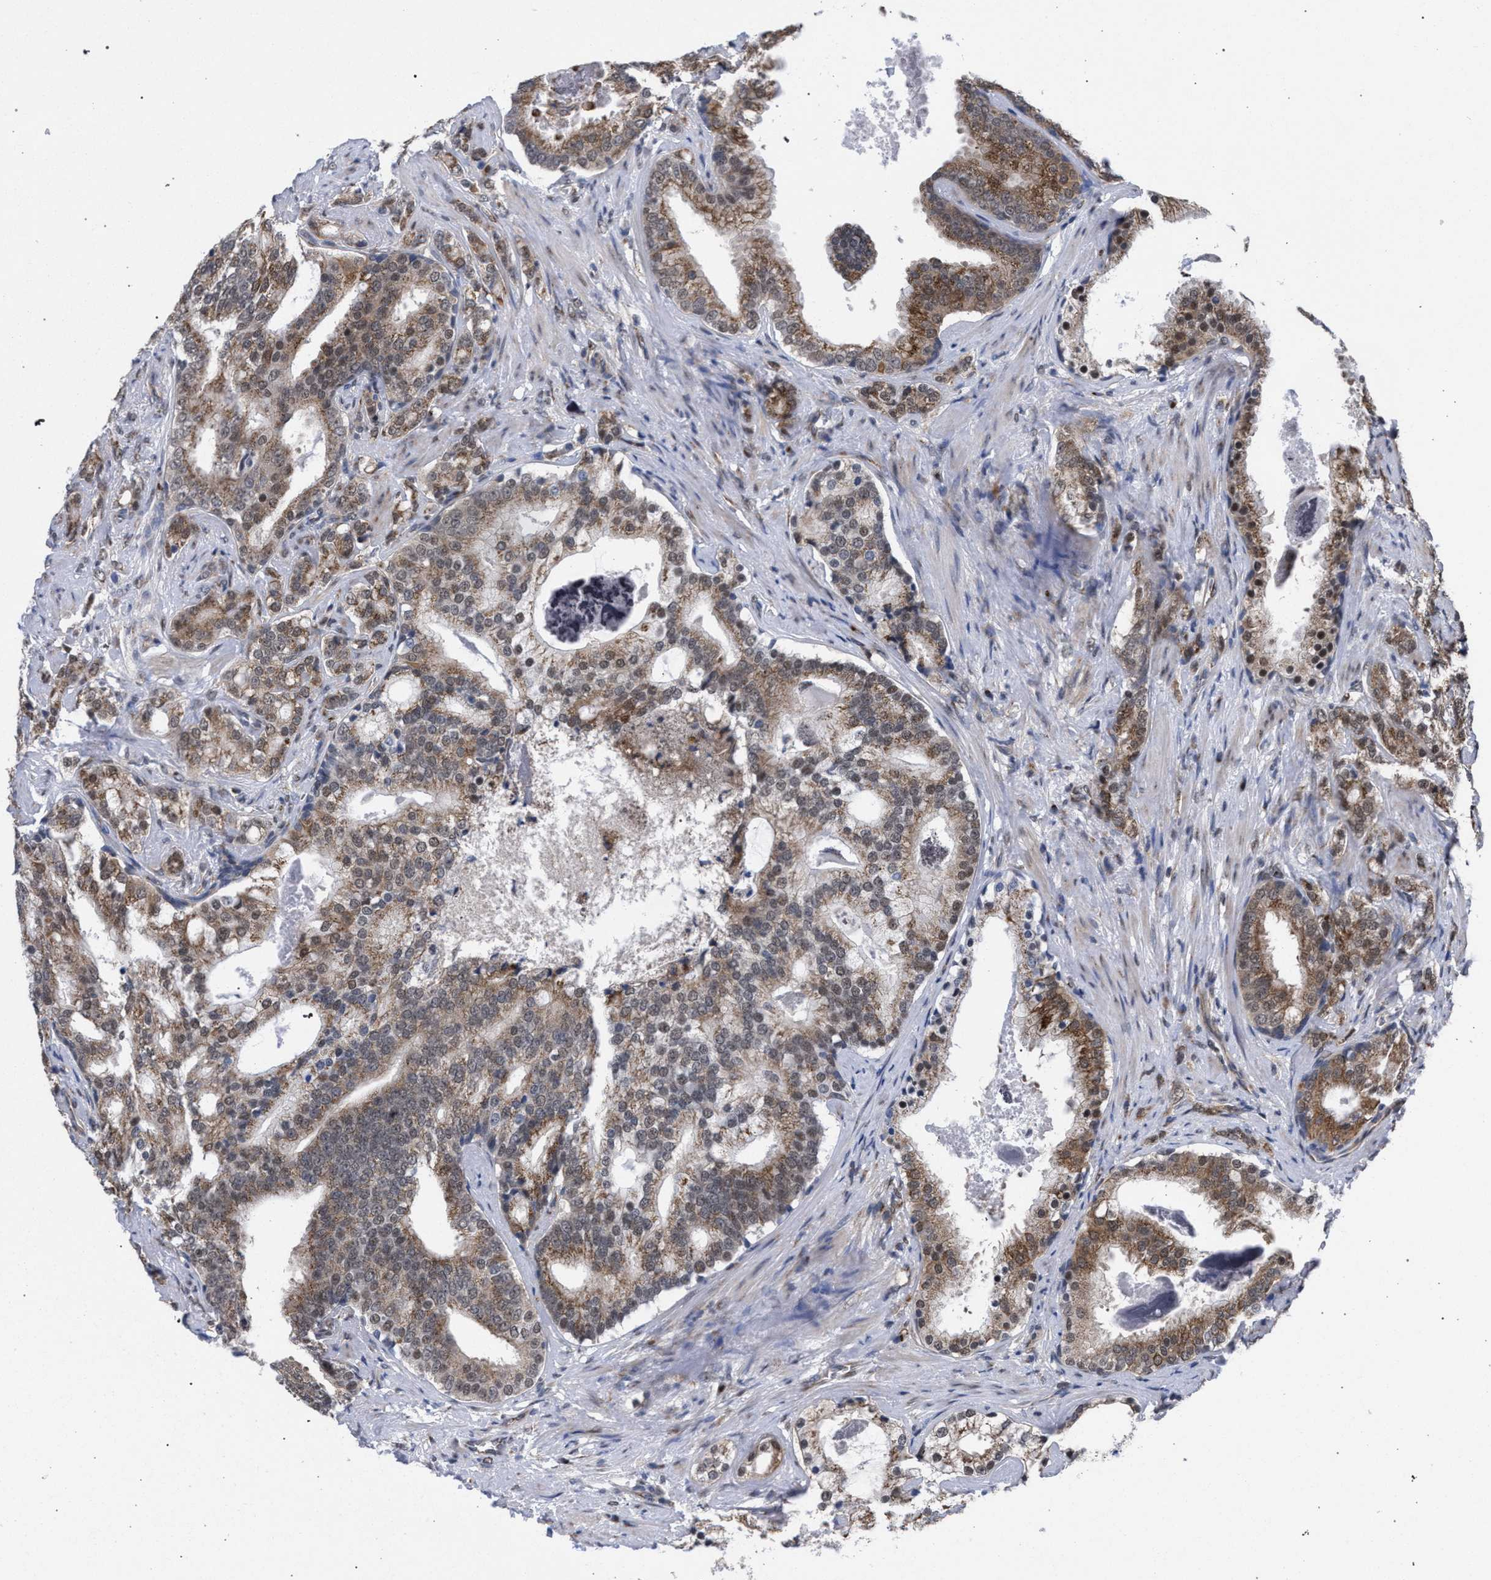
{"staining": {"intensity": "moderate", "quantity": ">75%", "location": "cytoplasmic/membranous"}, "tissue": "prostate cancer", "cell_type": "Tumor cells", "image_type": "cancer", "snomed": [{"axis": "morphology", "description": "Adenocarcinoma, Low grade"}, {"axis": "topography", "description": "Prostate"}], "caption": "A medium amount of moderate cytoplasmic/membranous staining is appreciated in approximately >75% of tumor cells in prostate cancer (adenocarcinoma (low-grade)) tissue.", "gene": "GOLGA2", "patient": {"sex": "male", "age": 58}}